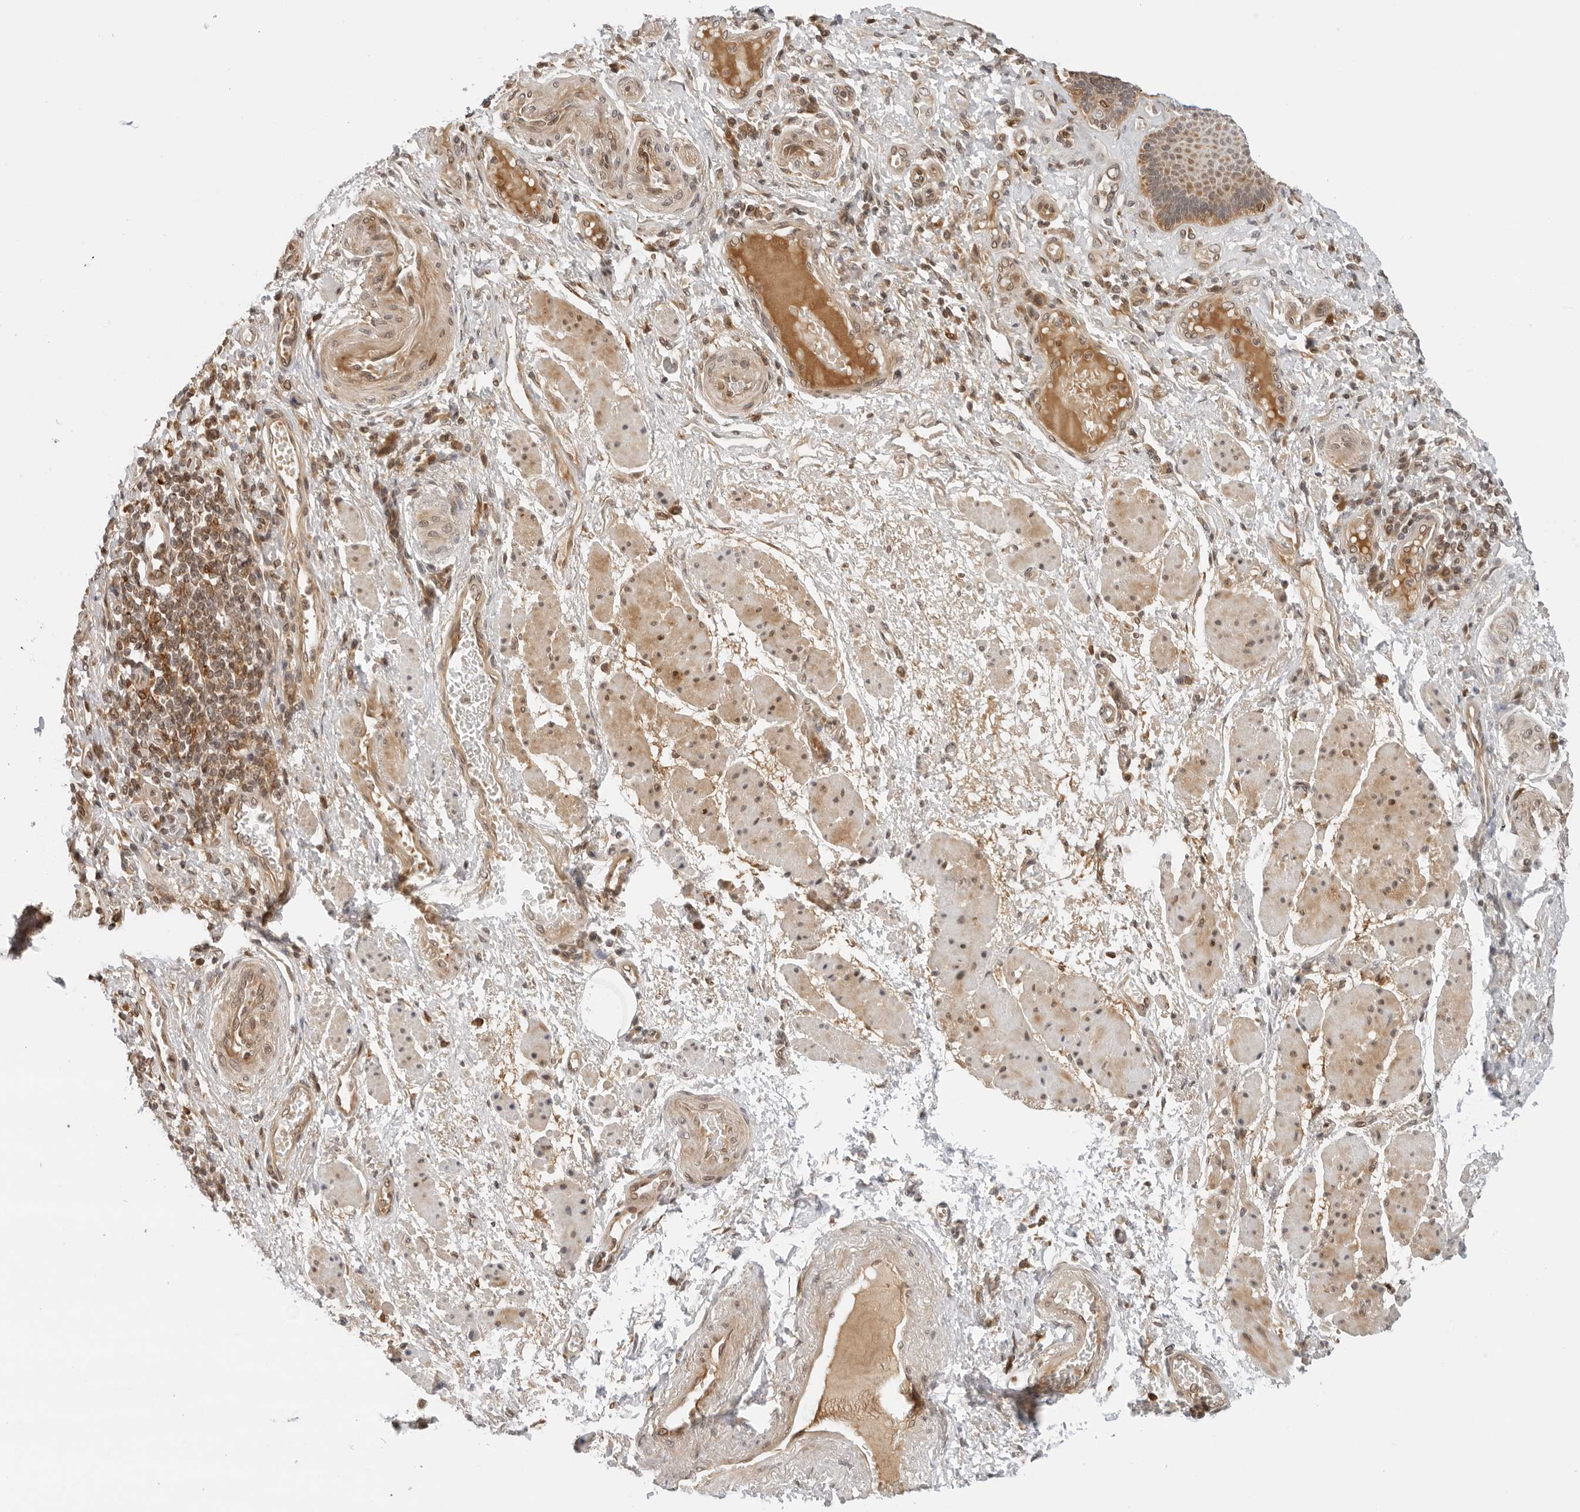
{"staining": {"intensity": "strong", "quantity": ">75%", "location": "cytoplasmic/membranous"}, "tissue": "esophagus", "cell_type": "Squamous epithelial cells", "image_type": "normal", "snomed": [{"axis": "morphology", "description": "Normal tissue, NOS"}, {"axis": "topography", "description": "Esophagus"}], "caption": "An immunohistochemistry (IHC) photomicrograph of unremarkable tissue is shown. Protein staining in brown highlights strong cytoplasmic/membranous positivity in esophagus within squamous epithelial cells.", "gene": "RC3H1", "patient": {"sex": "male", "age": 54}}